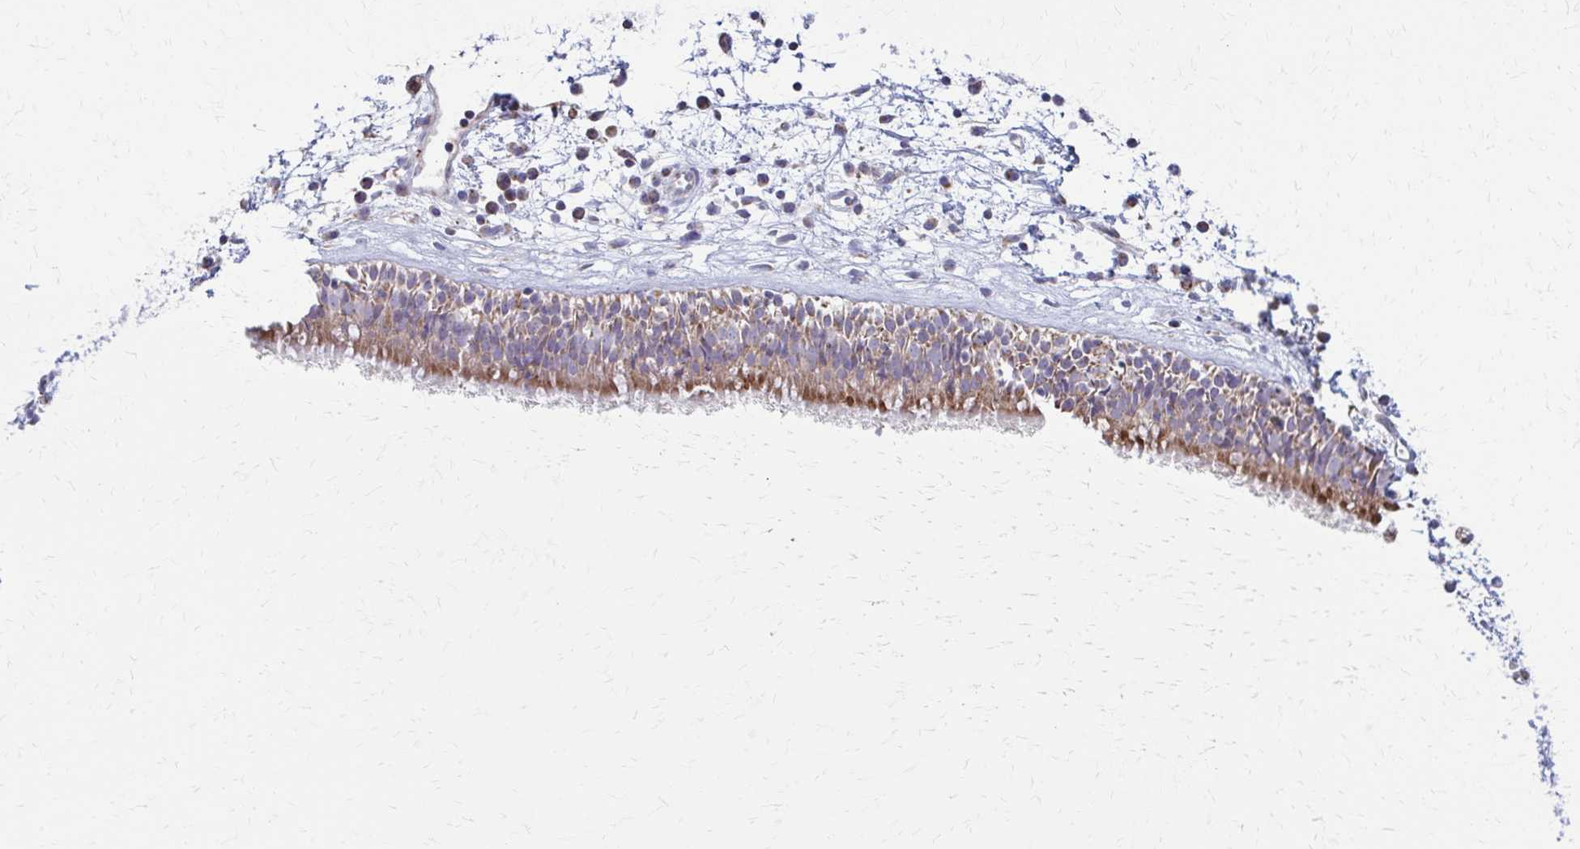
{"staining": {"intensity": "moderate", "quantity": ">75%", "location": "cytoplasmic/membranous"}, "tissue": "nasopharynx", "cell_type": "Respiratory epithelial cells", "image_type": "normal", "snomed": [{"axis": "morphology", "description": "Normal tissue, NOS"}, {"axis": "topography", "description": "Nasopharynx"}], "caption": "About >75% of respiratory epithelial cells in normal human nasopharynx display moderate cytoplasmic/membranous protein expression as visualized by brown immunohistochemical staining.", "gene": "TVP23A", "patient": {"sex": "male", "age": 24}}